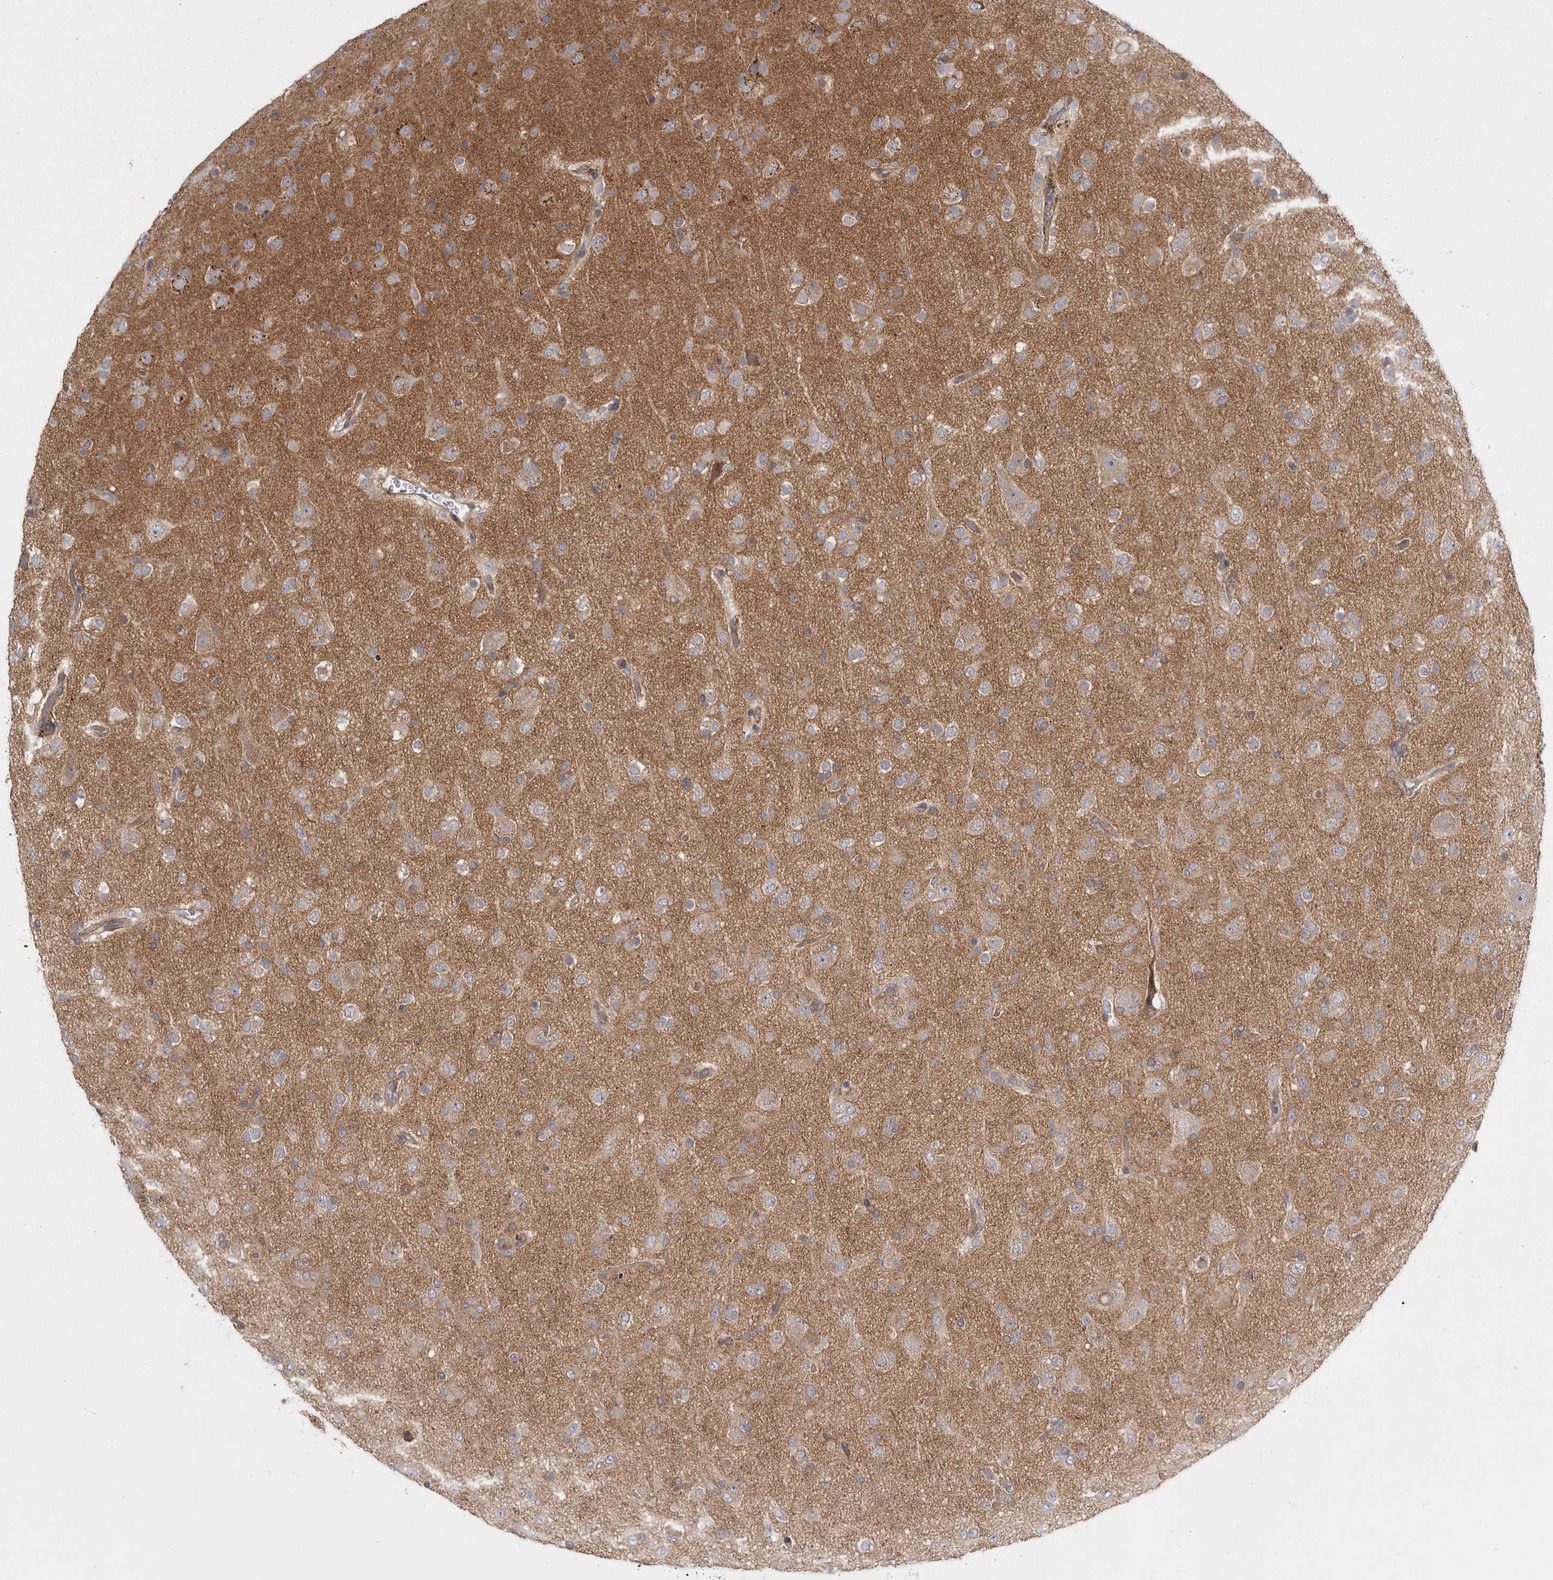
{"staining": {"intensity": "weak", "quantity": "25%-75%", "location": "cytoplasmic/membranous"}, "tissue": "glioma", "cell_type": "Tumor cells", "image_type": "cancer", "snomed": [{"axis": "morphology", "description": "Glioma, malignant, Low grade"}, {"axis": "topography", "description": "Brain"}], "caption": "The micrograph demonstrates staining of malignant glioma (low-grade), revealing weak cytoplasmic/membranous protein expression (brown color) within tumor cells.", "gene": "OSBPL9", "patient": {"sex": "male", "age": 65}}